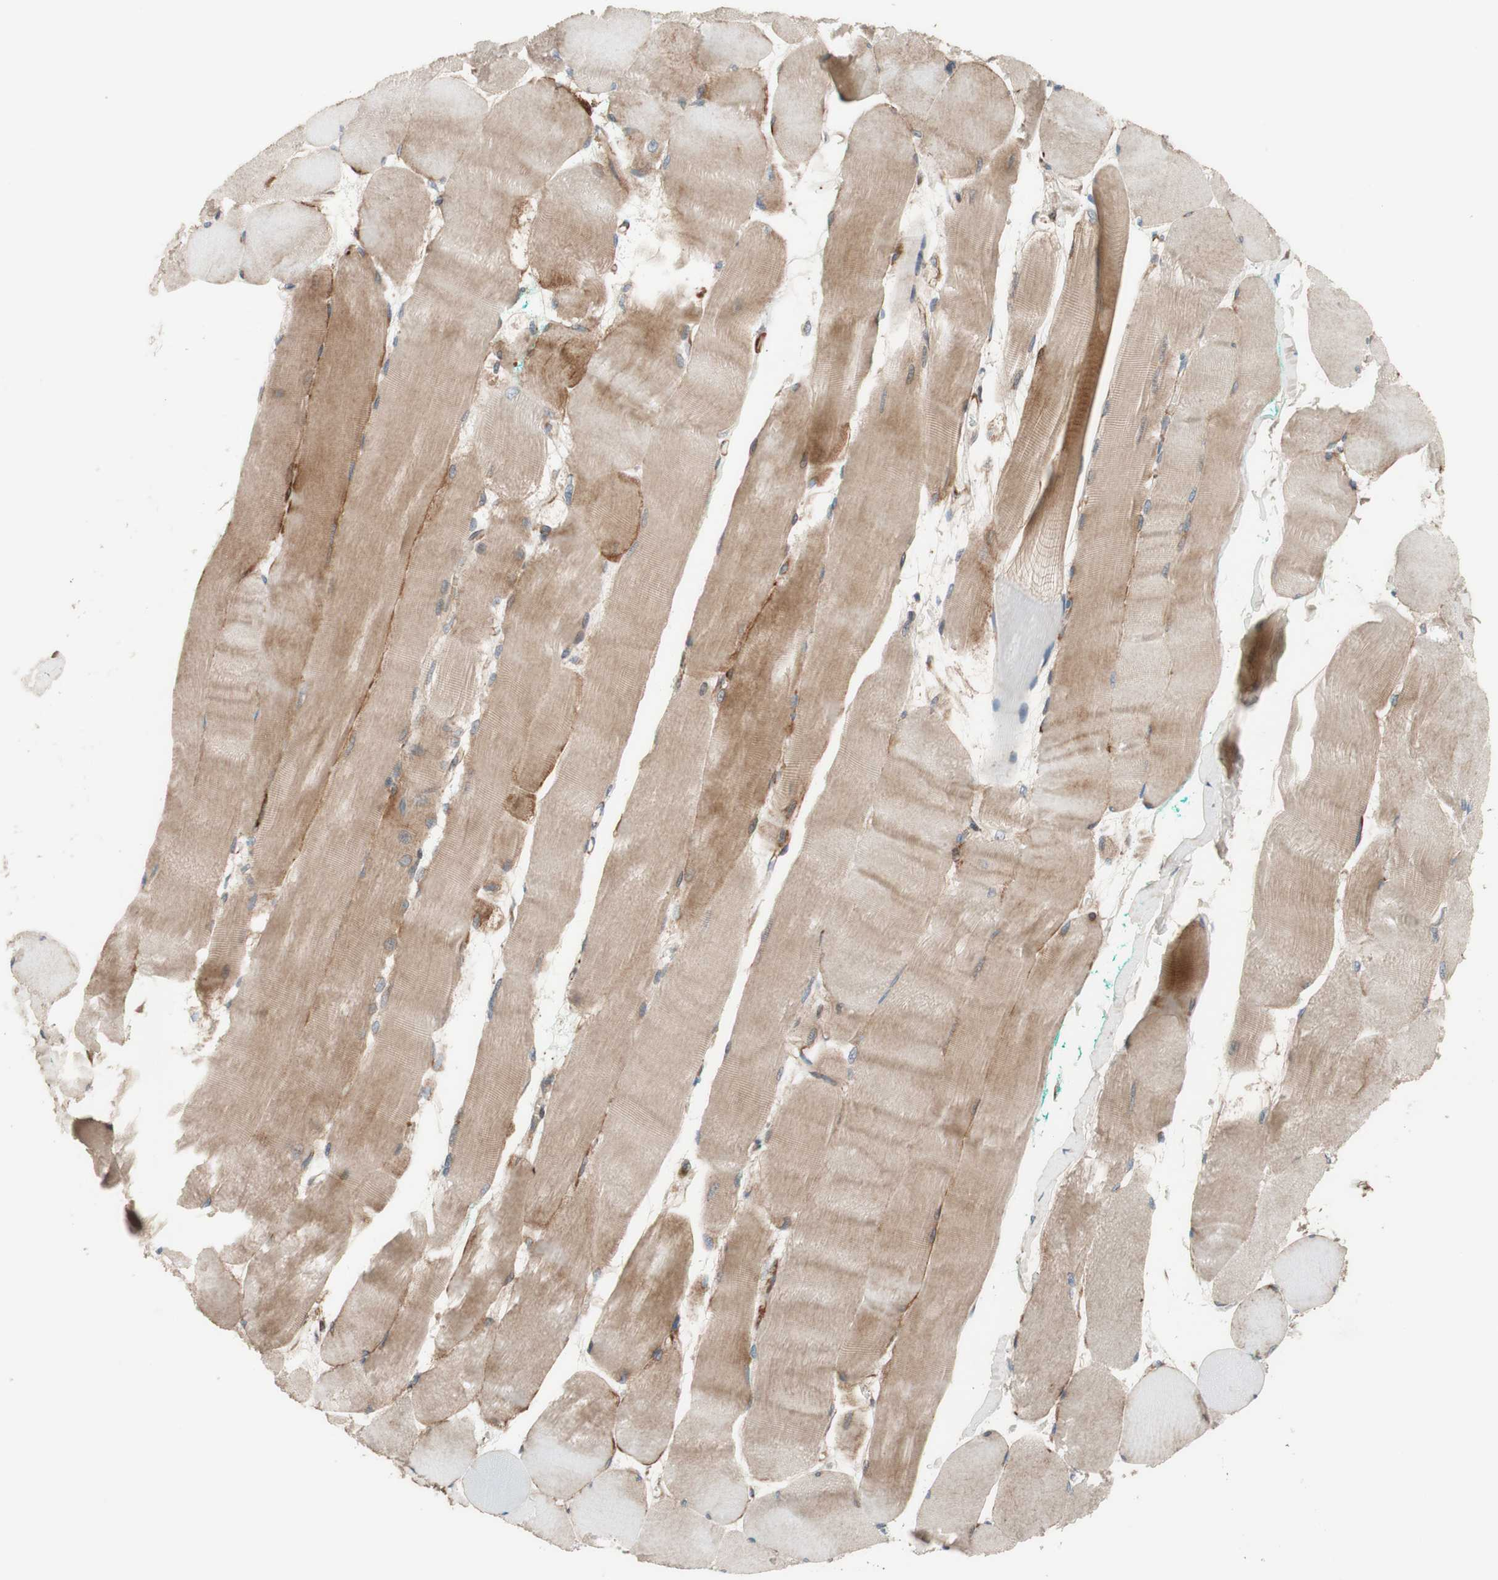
{"staining": {"intensity": "moderate", "quantity": ">75%", "location": "cytoplasmic/membranous"}, "tissue": "skeletal muscle", "cell_type": "Myocytes", "image_type": "normal", "snomed": [{"axis": "morphology", "description": "Normal tissue, NOS"}, {"axis": "morphology", "description": "Squamous cell carcinoma, NOS"}, {"axis": "topography", "description": "Skeletal muscle"}], "caption": "IHC of benign human skeletal muscle reveals medium levels of moderate cytoplasmic/membranous positivity in about >75% of myocytes.", "gene": "CCN4", "patient": {"sex": "male", "age": 51}}